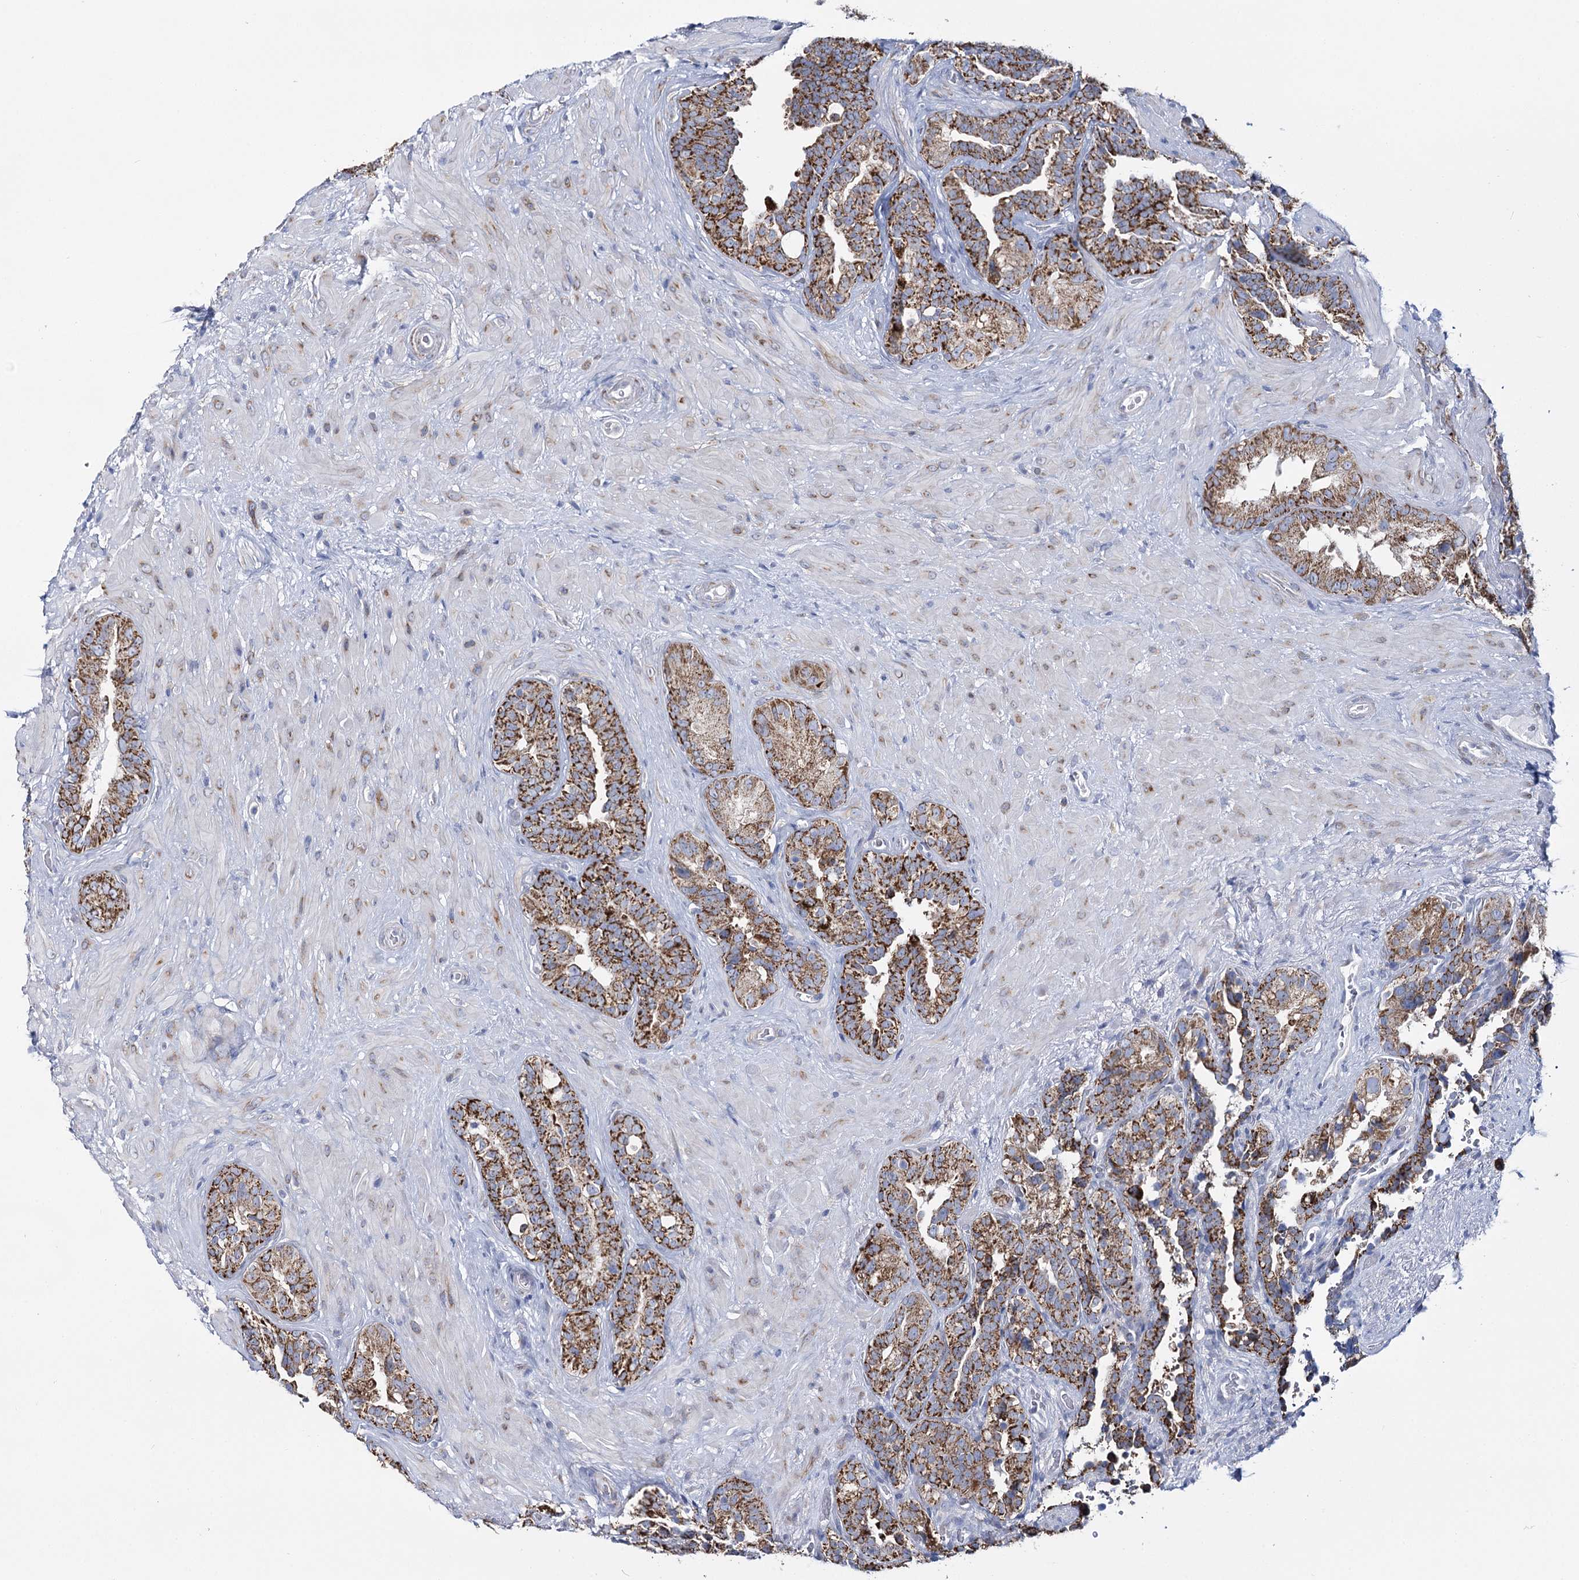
{"staining": {"intensity": "strong", "quantity": ">75%", "location": "cytoplasmic/membranous"}, "tissue": "seminal vesicle", "cell_type": "Glandular cells", "image_type": "normal", "snomed": [{"axis": "morphology", "description": "Normal tissue, NOS"}, {"axis": "topography", "description": "Seminal veicle"}, {"axis": "topography", "description": "Peripheral nerve tissue"}], "caption": "Protein expression analysis of benign human seminal vesicle reveals strong cytoplasmic/membranous staining in about >75% of glandular cells.", "gene": "THUMPD3", "patient": {"sex": "male", "age": 67}}